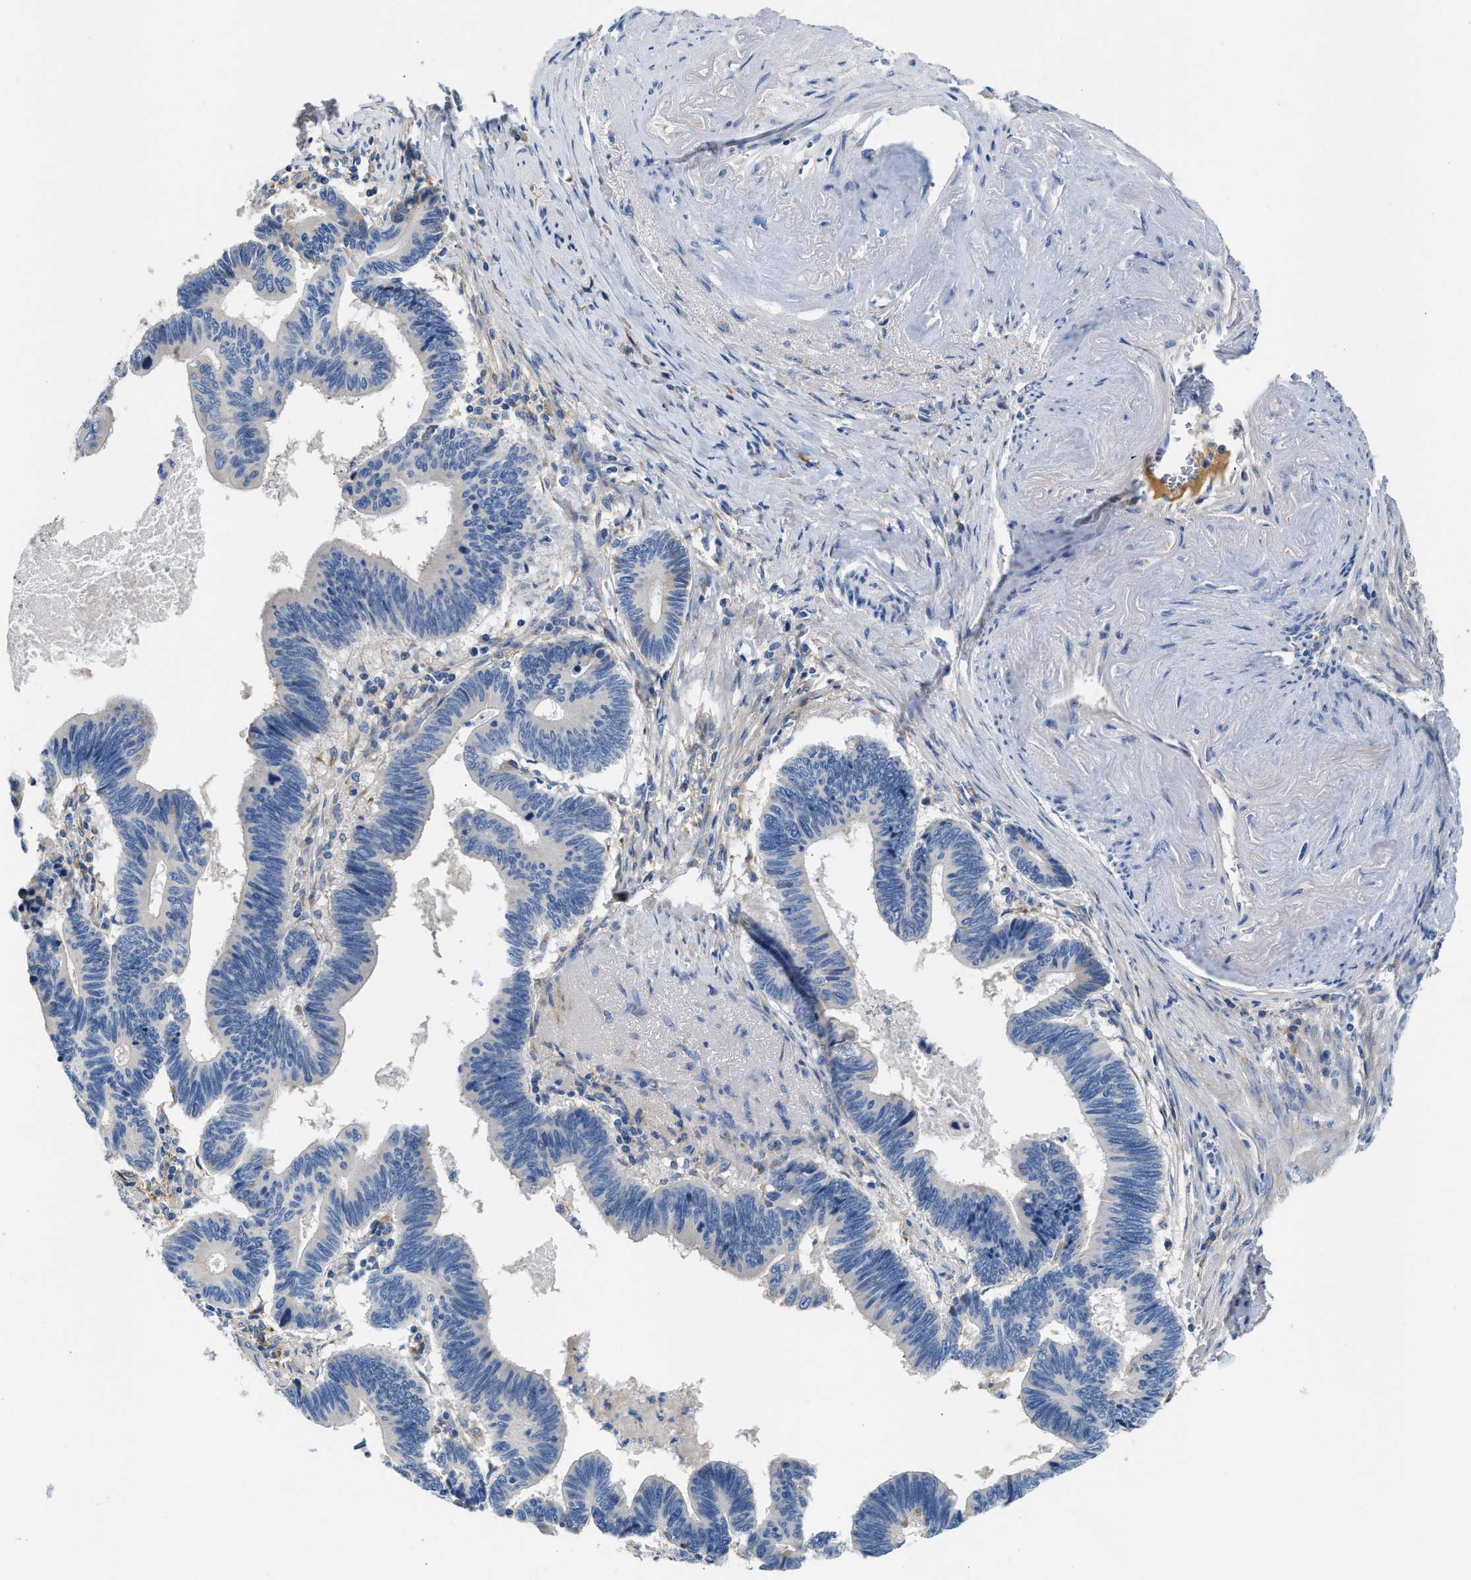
{"staining": {"intensity": "negative", "quantity": "none", "location": "none"}, "tissue": "pancreatic cancer", "cell_type": "Tumor cells", "image_type": "cancer", "snomed": [{"axis": "morphology", "description": "Adenocarcinoma, NOS"}, {"axis": "topography", "description": "Pancreas"}], "caption": "Immunohistochemistry of adenocarcinoma (pancreatic) shows no expression in tumor cells.", "gene": "C1S", "patient": {"sex": "female", "age": 70}}